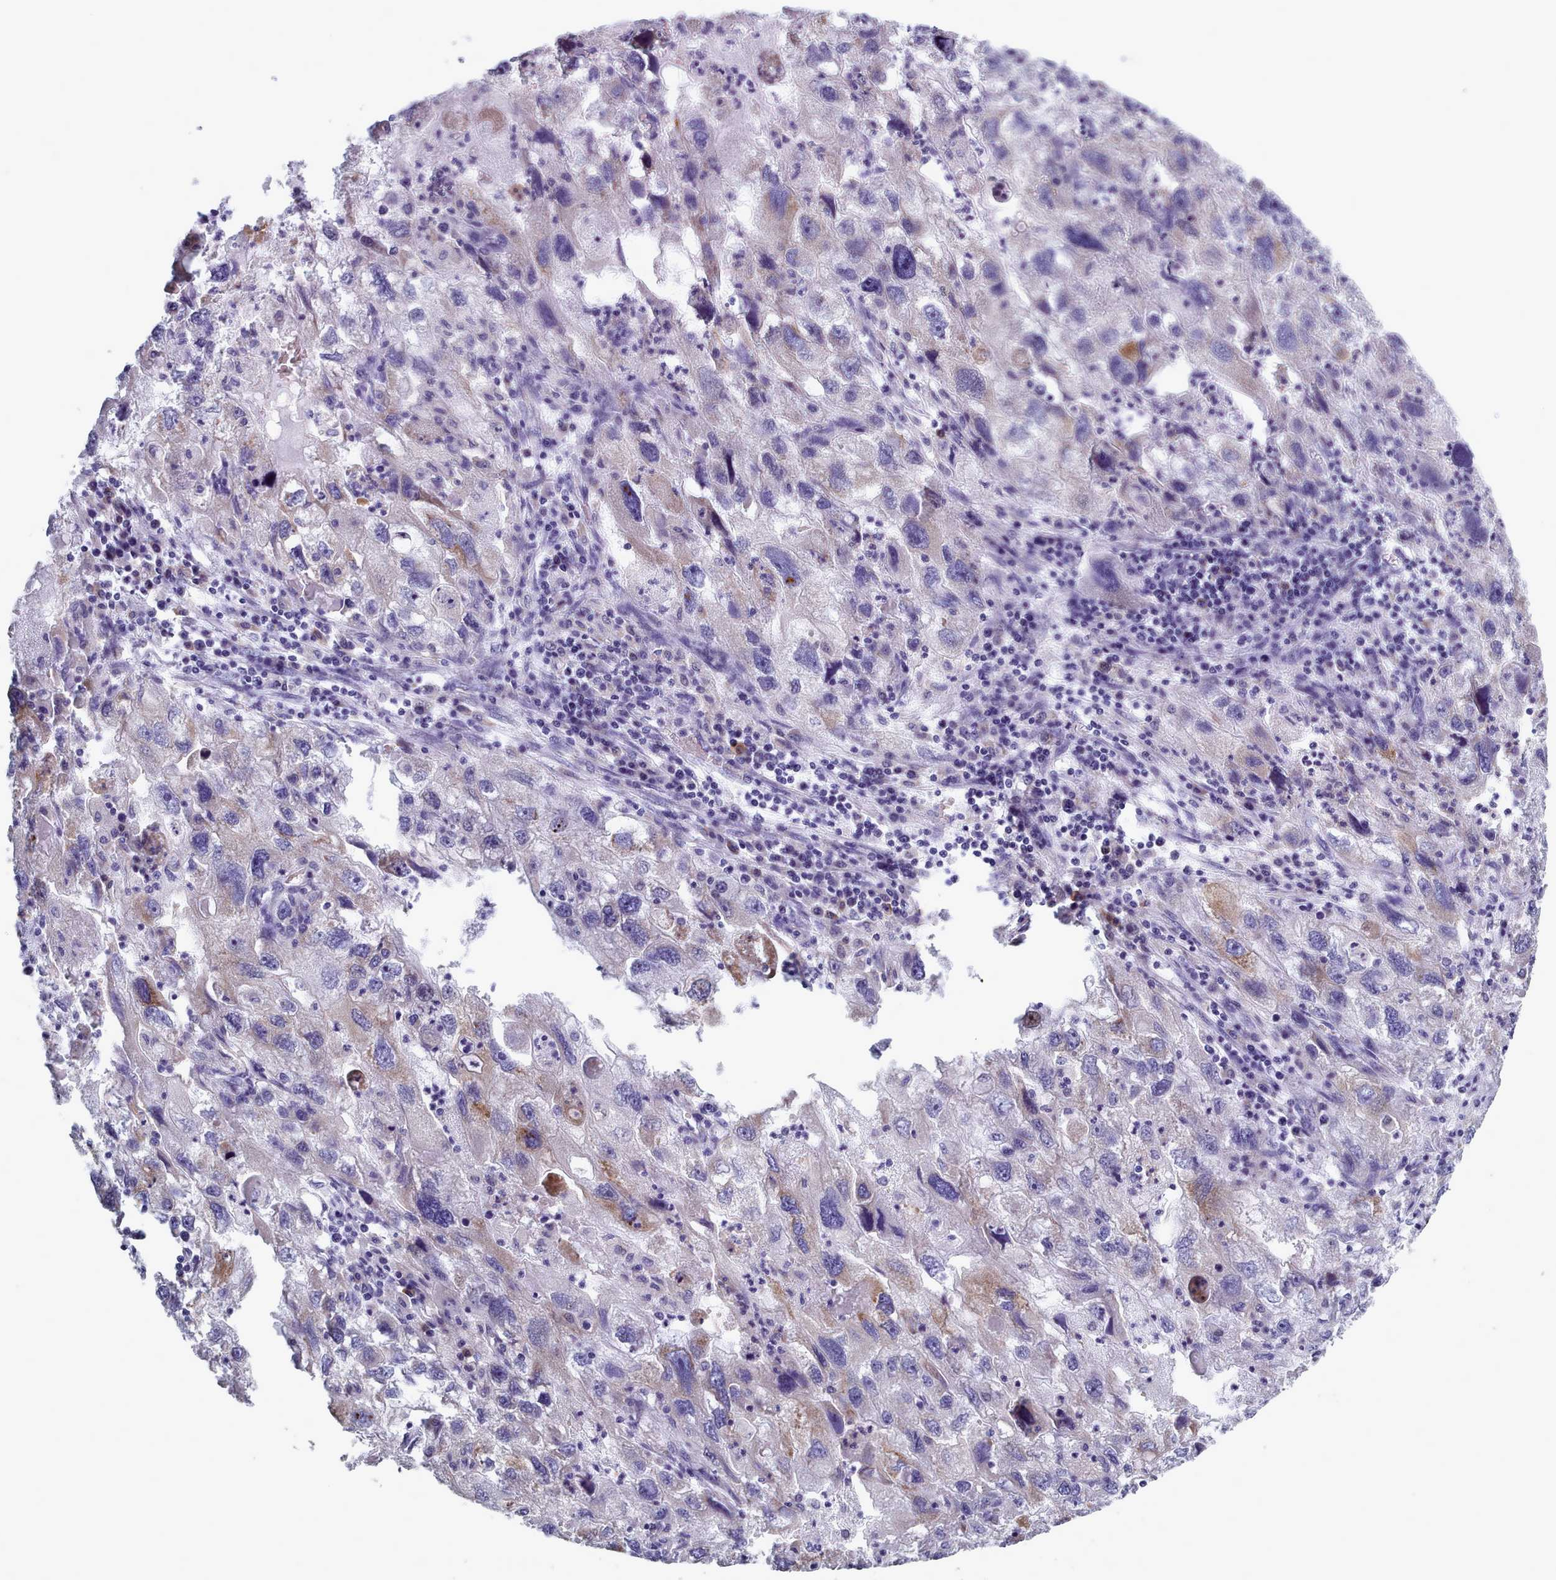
{"staining": {"intensity": "moderate", "quantity": "<25%", "location": "cytoplasmic/membranous"}, "tissue": "endometrial cancer", "cell_type": "Tumor cells", "image_type": "cancer", "snomed": [{"axis": "morphology", "description": "Adenocarcinoma, NOS"}, {"axis": "topography", "description": "Endometrium"}], "caption": "The photomicrograph exhibits staining of endometrial adenocarcinoma, revealing moderate cytoplasmic/membranous protein staining (brown color) within tumor cells. The protein is stained brown, and the nuclei are stained in blue (DAB (3,3'-diaminobenzidine) IHC with brightfield microscopy, high magnification).", "gene": "XKR8", "patient": {"sex": "female", "age": 49}}